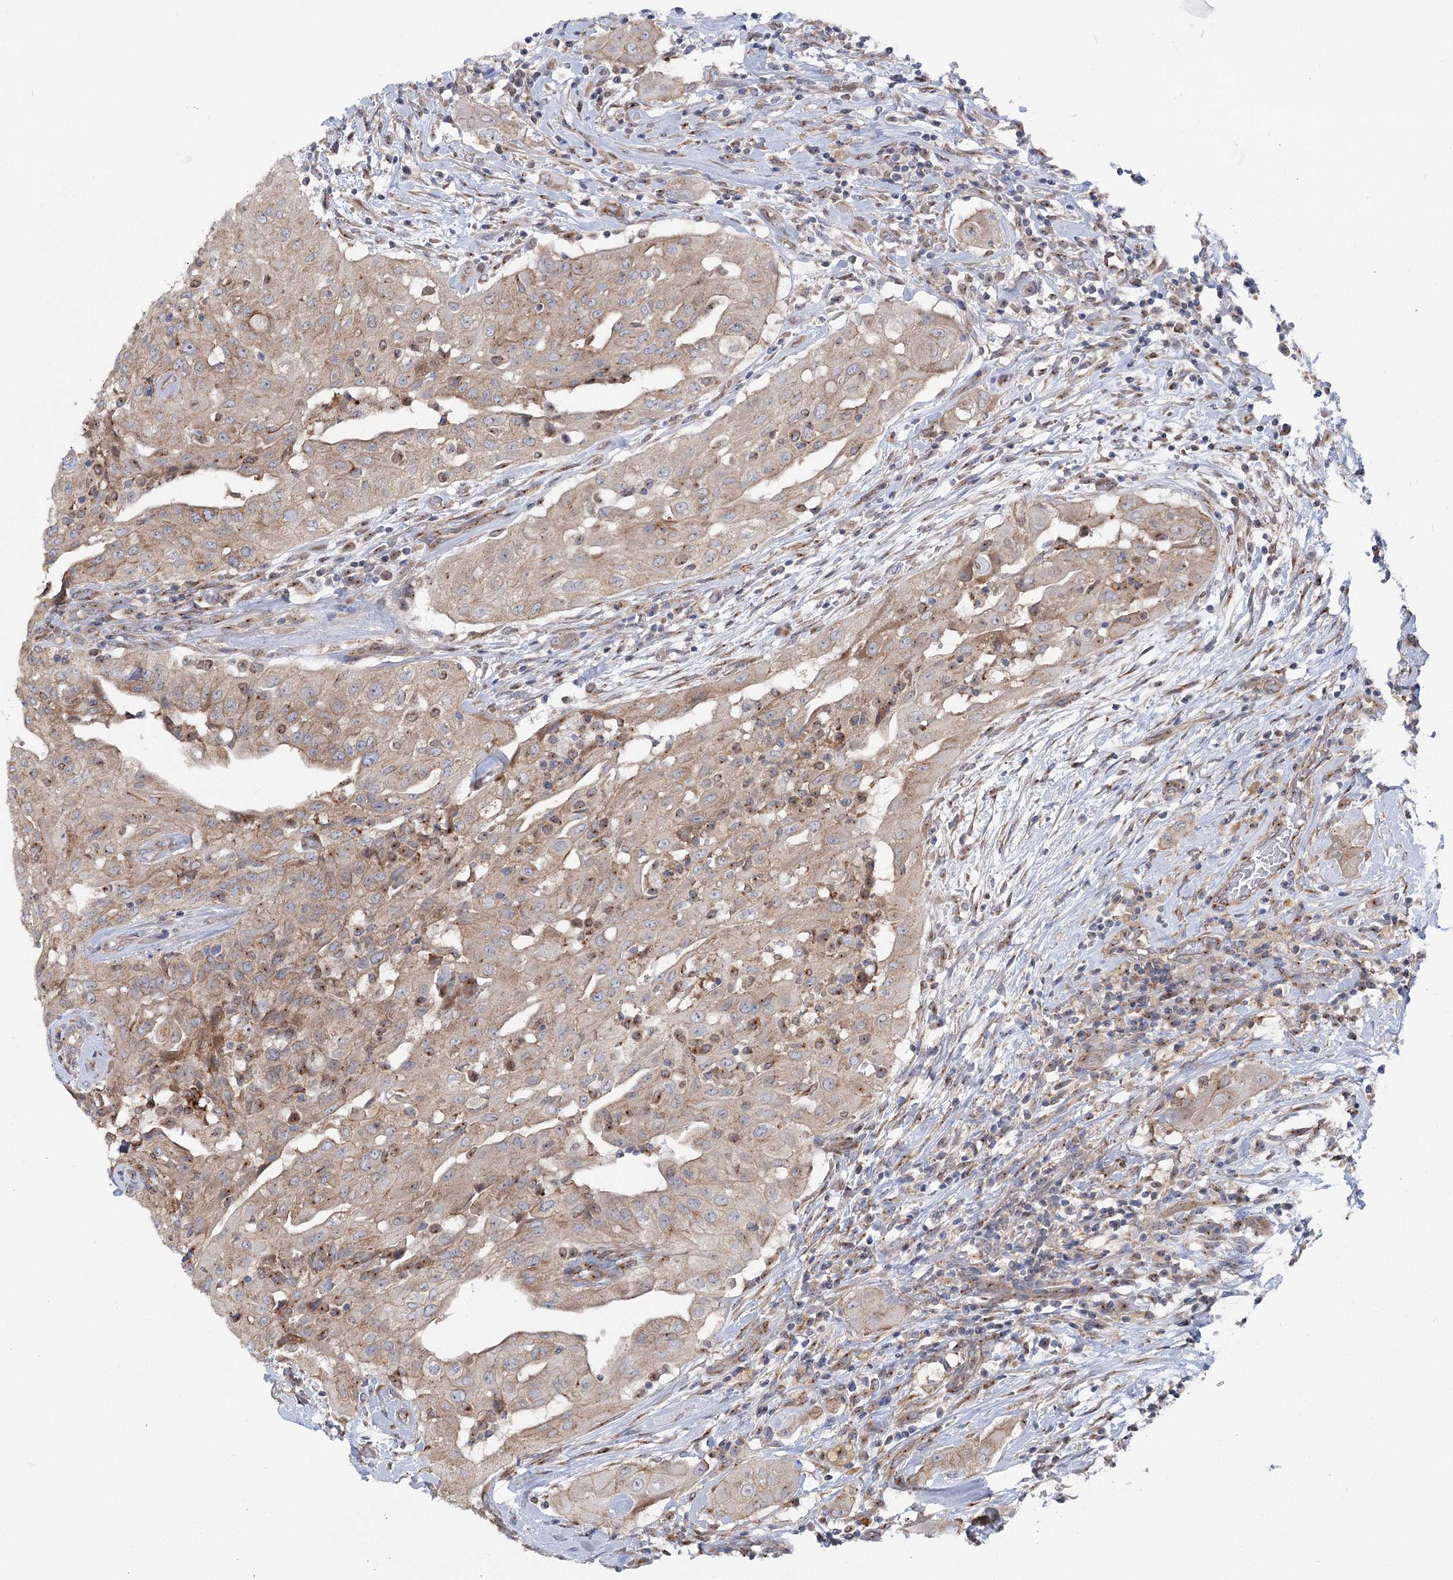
{"staining": {"intensity": "weak", "quantity": ">75%", "location": "cytoplasmic/membranous"}, "tissue": "thyroid cancer", "cell_type": "Tumor cells", "image_type": "cancer", "snomed": [{"axis": "morphology", "description": "Papillary adenocarcinoma, NOS"}, {"axis": "topography", "description": "Thyroid gland"}], "caption": "This photomicrograph displays immunohistochemistry staining of papillary adenocarcinoma (thyroid), with low weak cytoplasmic/membranous expression in approximately >75% of tumor cells.", "gene": "SCN11A", "patient": {"sex": "female", "age": 59}}